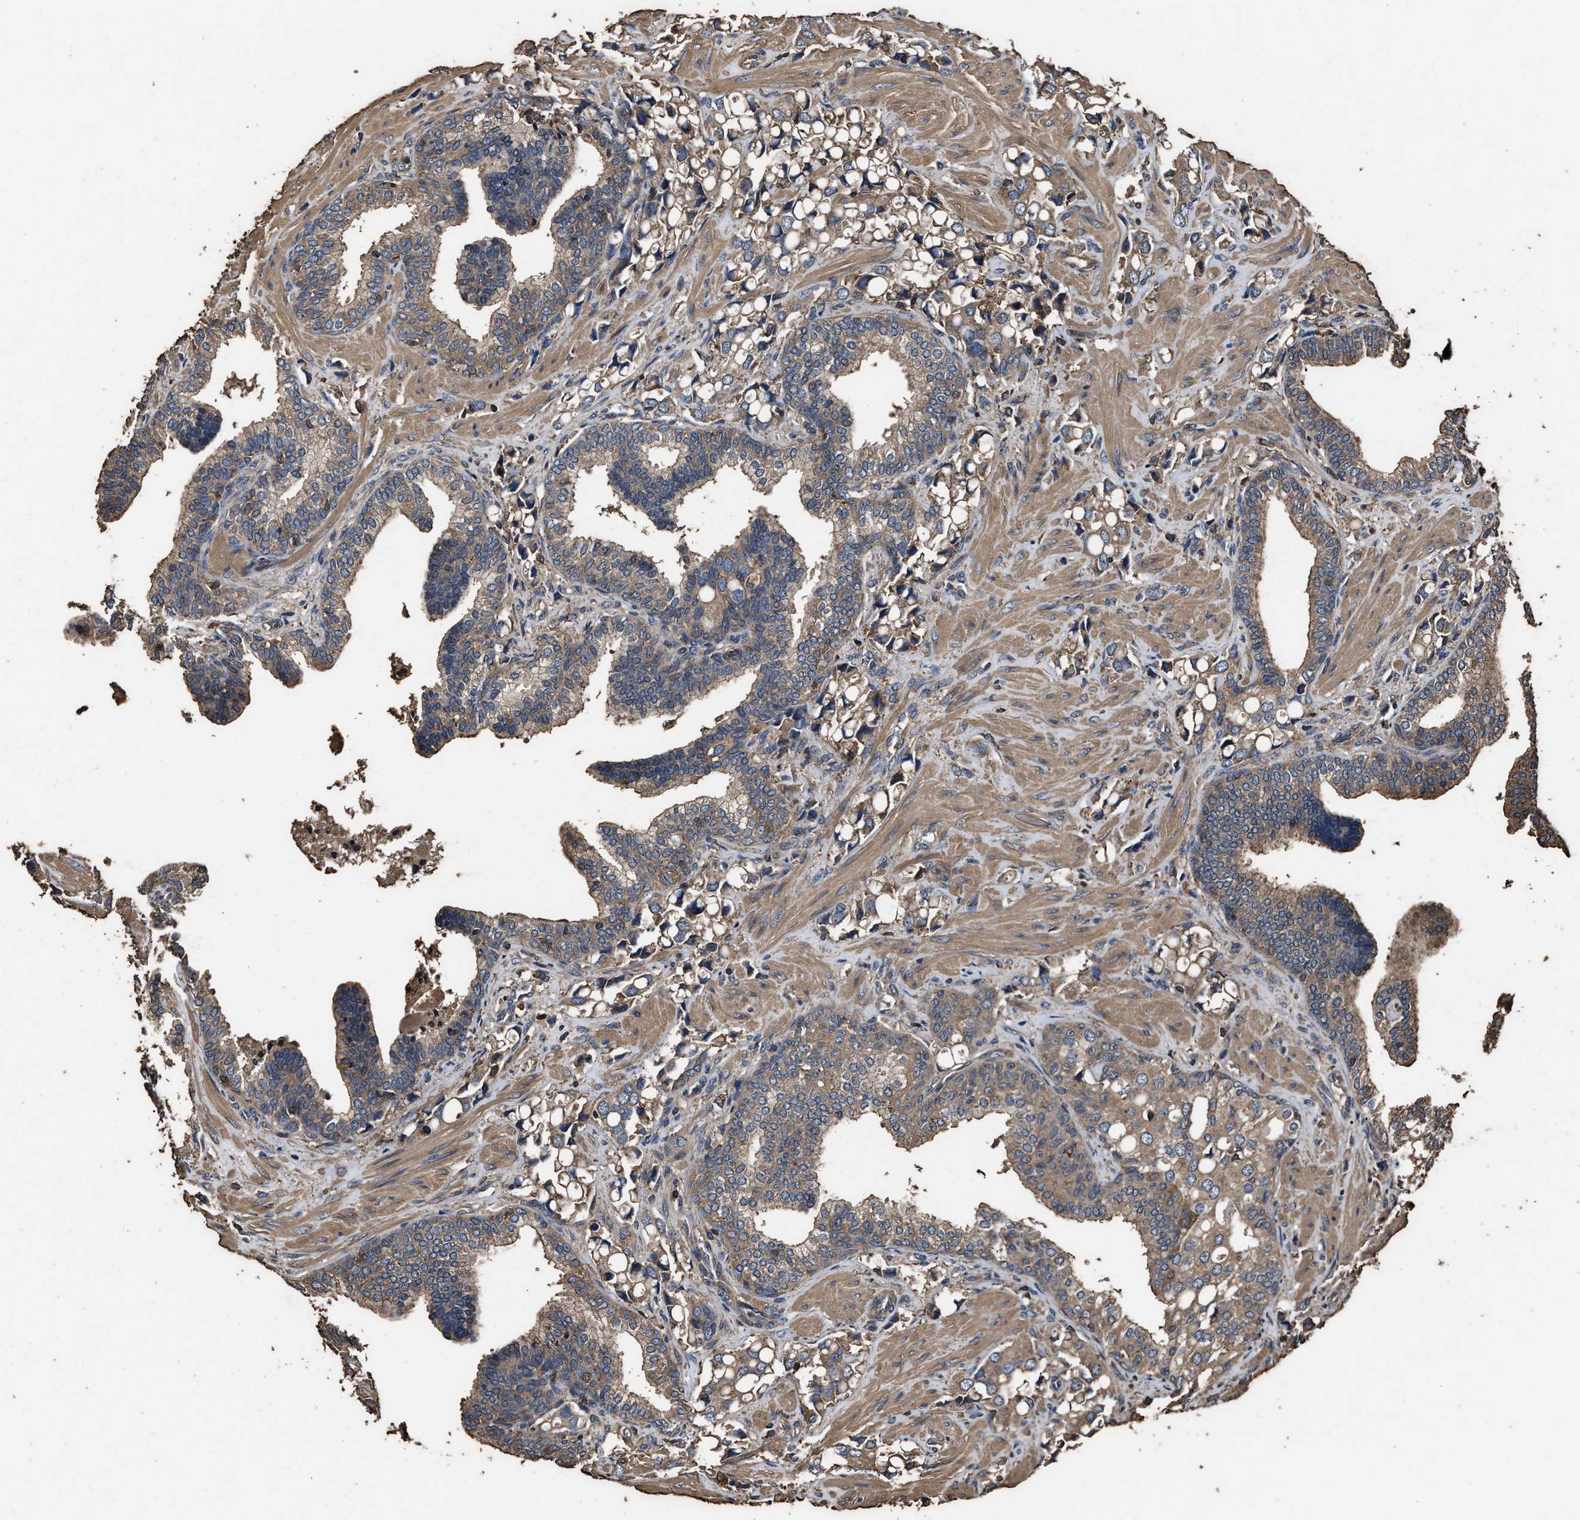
{"staining": {"intensity": "moderate", "quantity": ">75%", "location": "cytoplasmic/membranous"}, "tissue": "prostate cancer", "cell_type": "Tumor cells", "image_type": "cancer", "snomed": [{"axis": "morphology", "description": "Adenocarcinoma, High grade"}, {"axis": "topography", "description": "Prostate"}], "caption": "Protein staining of prostate cancer tissue demonstrates moderate cytoplasmic/membranous staining in approximately >75% of tumor cells.", "gene": "ZMYND19", "patient": {"sex": "male", "age": 52}}